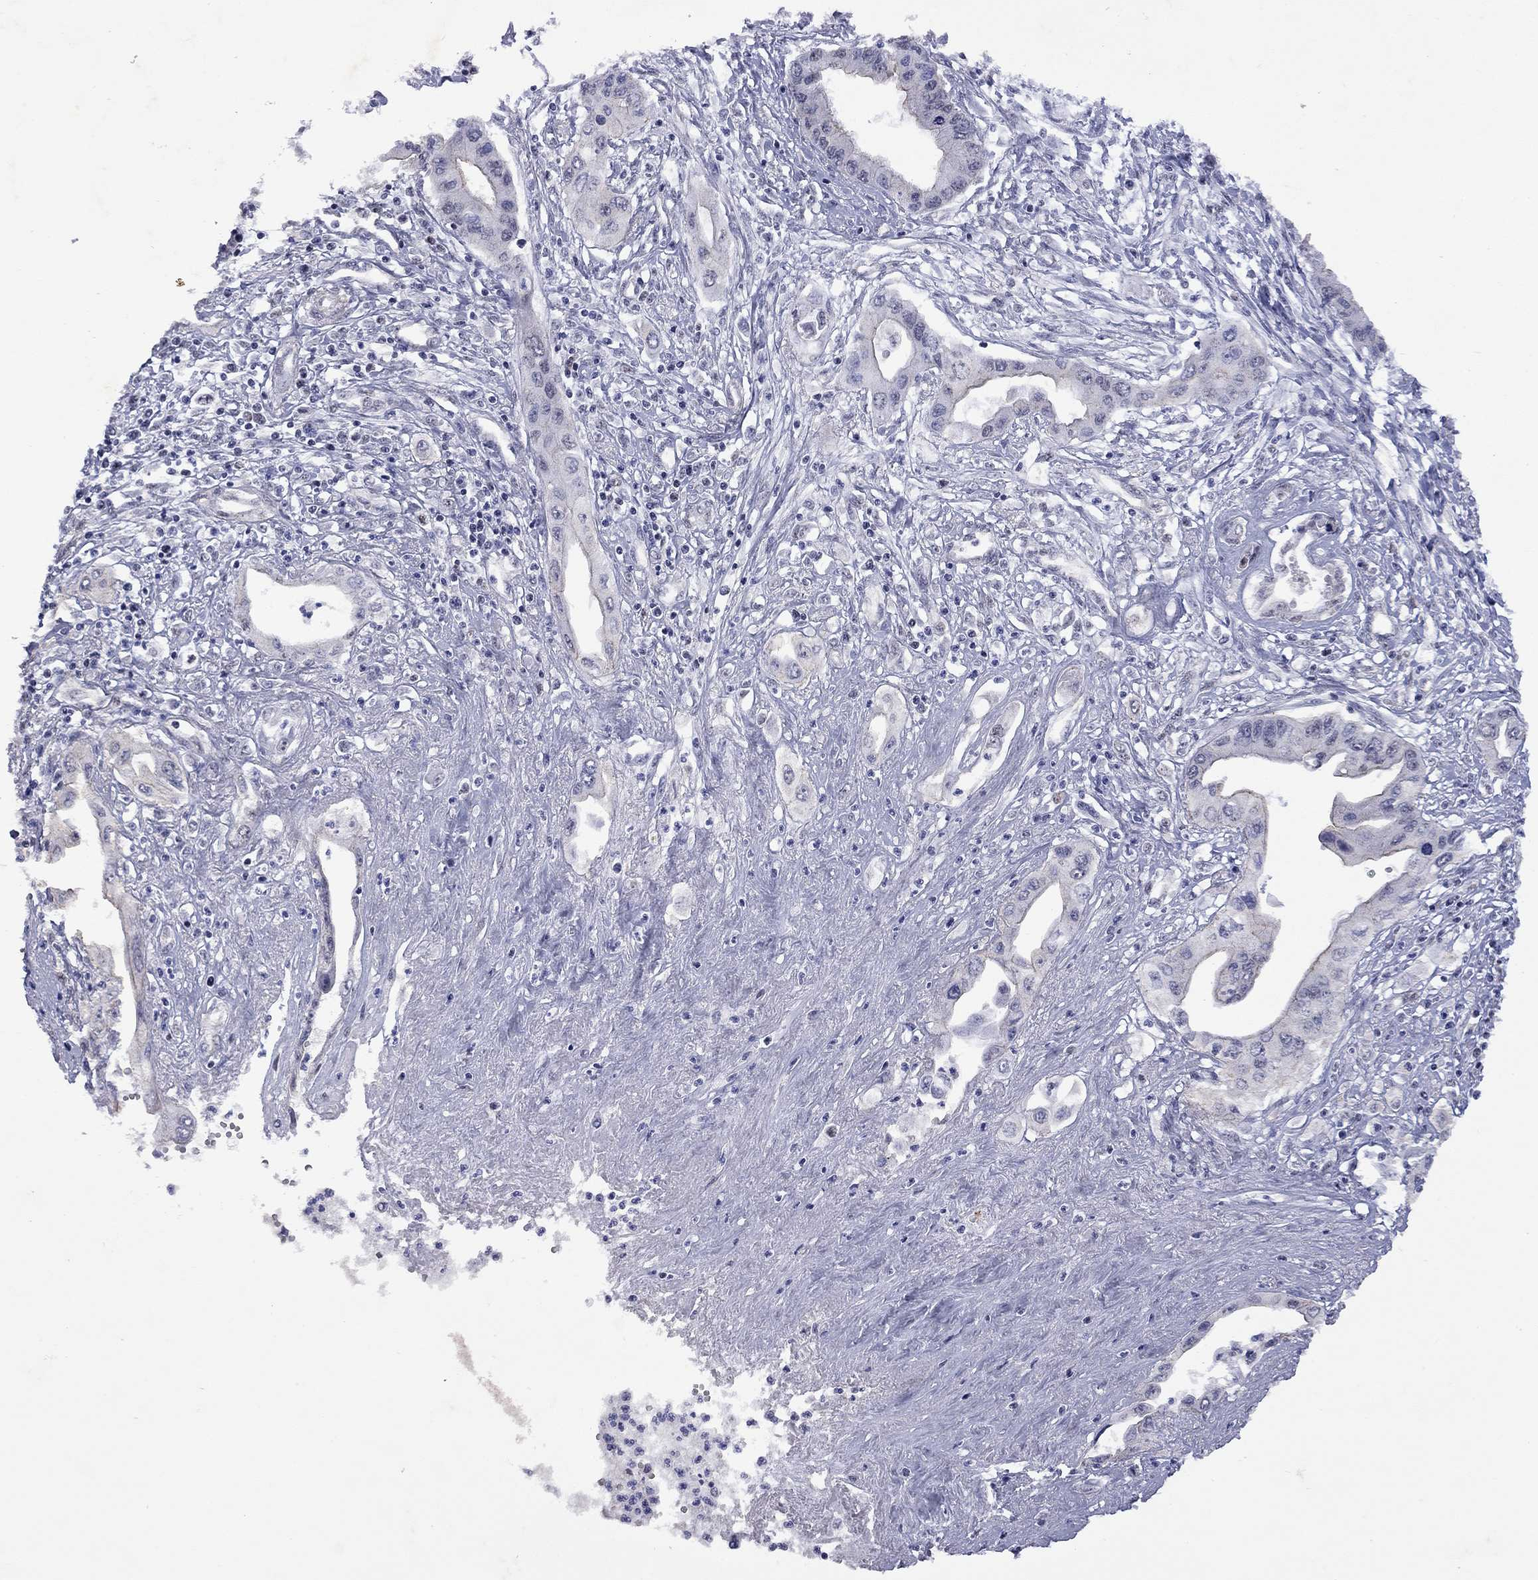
{"staining": {"intensity": "negative", "quantity": "none", "location": "none"}, "tissue": "pancreatic cancer", "cell_type": "Tumor cells", "image_type": "cancer", "snomed": [{"axis": "morphology", "description": "Adenocarcinoma, NOS"}, {"axis": "topography", "description": "Pancreas"}], "caption": "Human adenocarcinoma (pancreatic) stained for a protein using immunohistochemistry (IHC) demonstrates no expression in tumor cells.", "gene": "SPOUT1", "patient": {"sex": "female", "age": 62}}